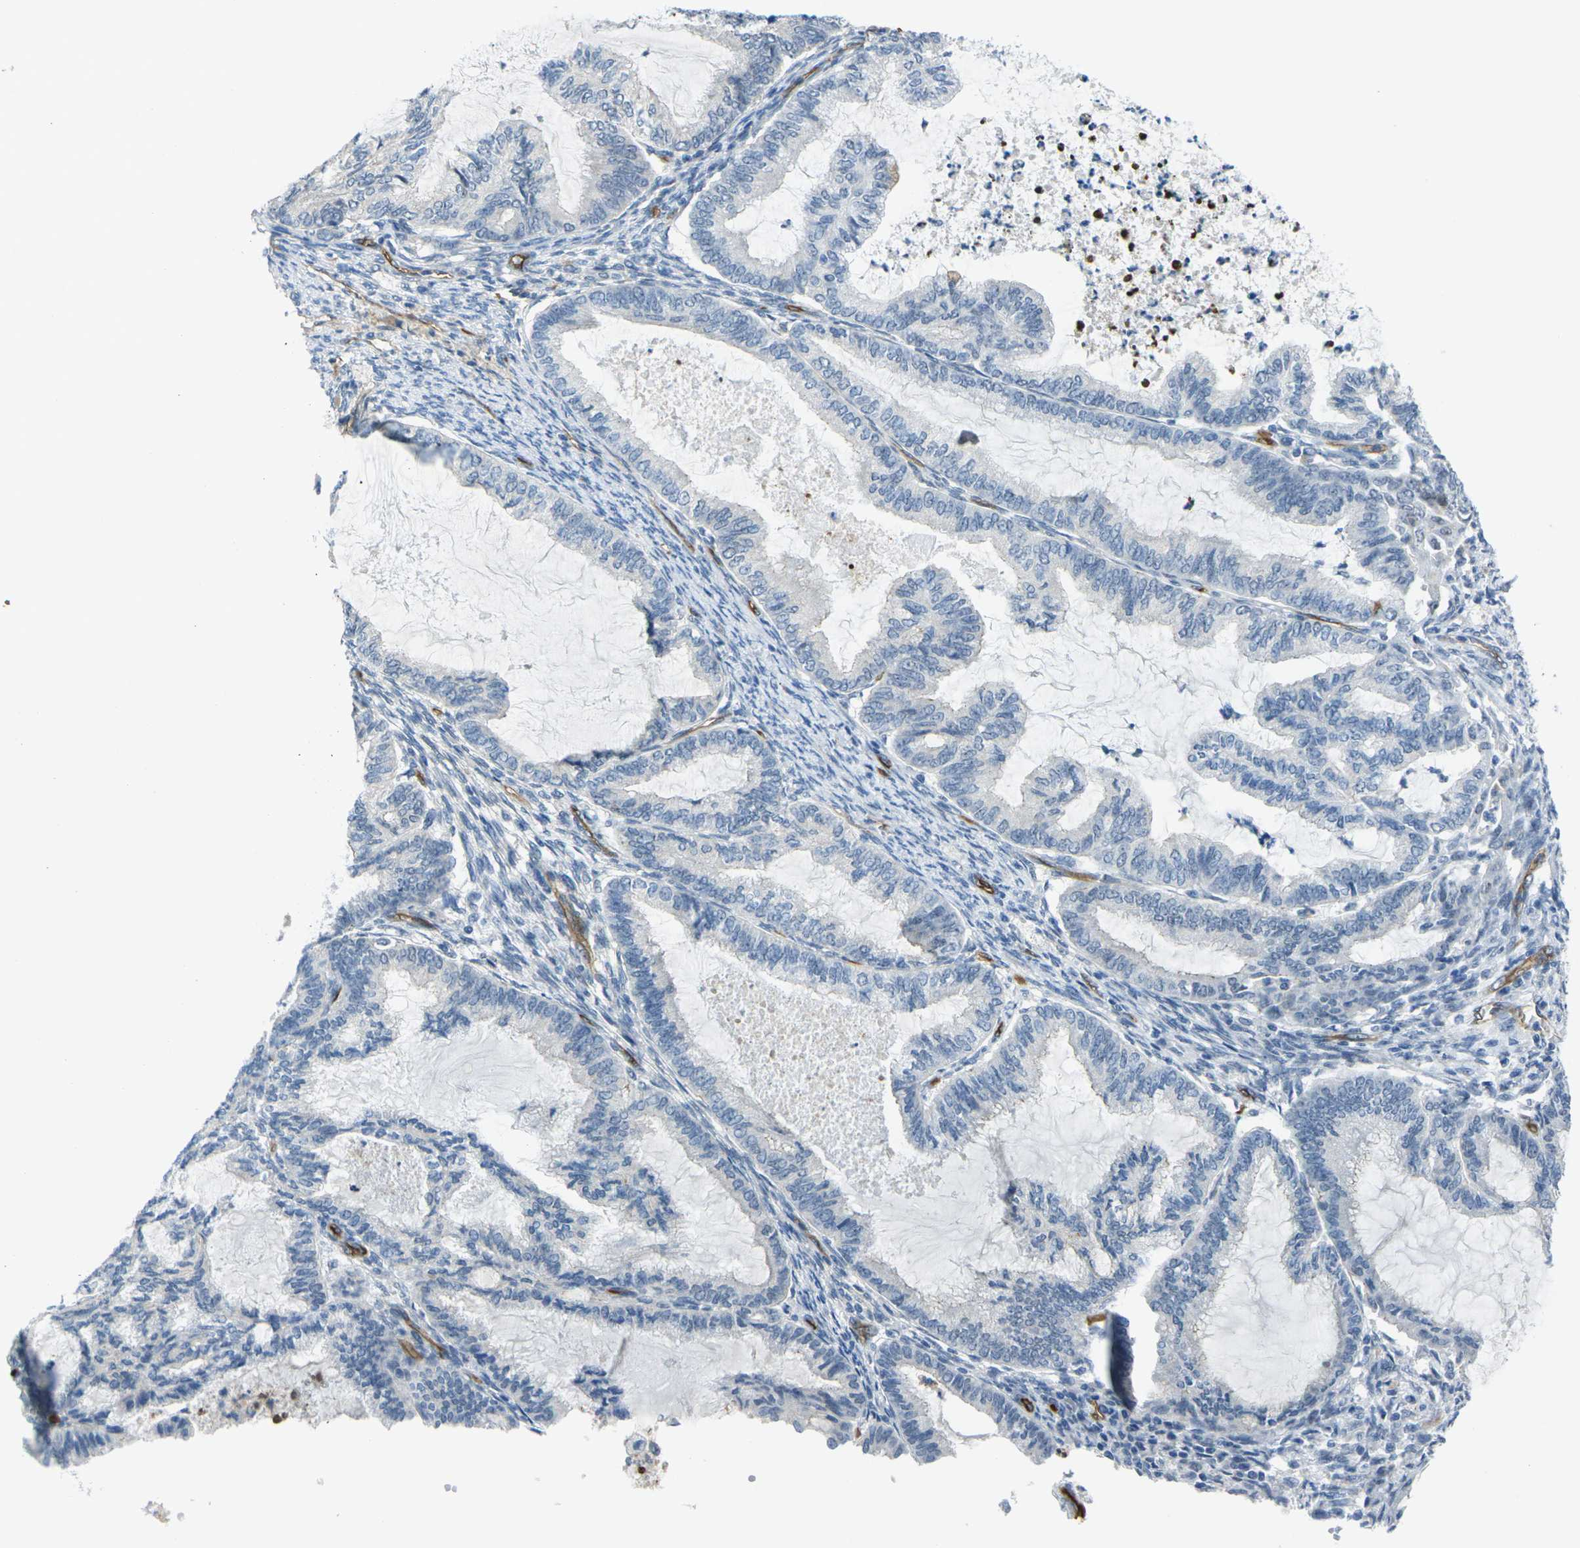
{"staining": {"intensity": "negative", "quantity": "none", "location": "none"}, "tissue": "cervical cancer", "cell_type": "Tumor cells", "image_type": "cancer", "snomed": [{"axis": "morphology", "description": "Normal tissue, NOS"}, {"axis": "morphology", "description": "Adenocarcinoma, NOS"}, {"axis": "topography", "description": "Cervix"}, {"axis": "topography", "description": "Endometrium"}], "caption": "Immunohistochemistry image of human cervical adenocarcinoma stained for a protein (brown), which shows no positivity in tumor cells.", "gene": "HSPA12B", "patient": {"sex": "female", "age": 86}}